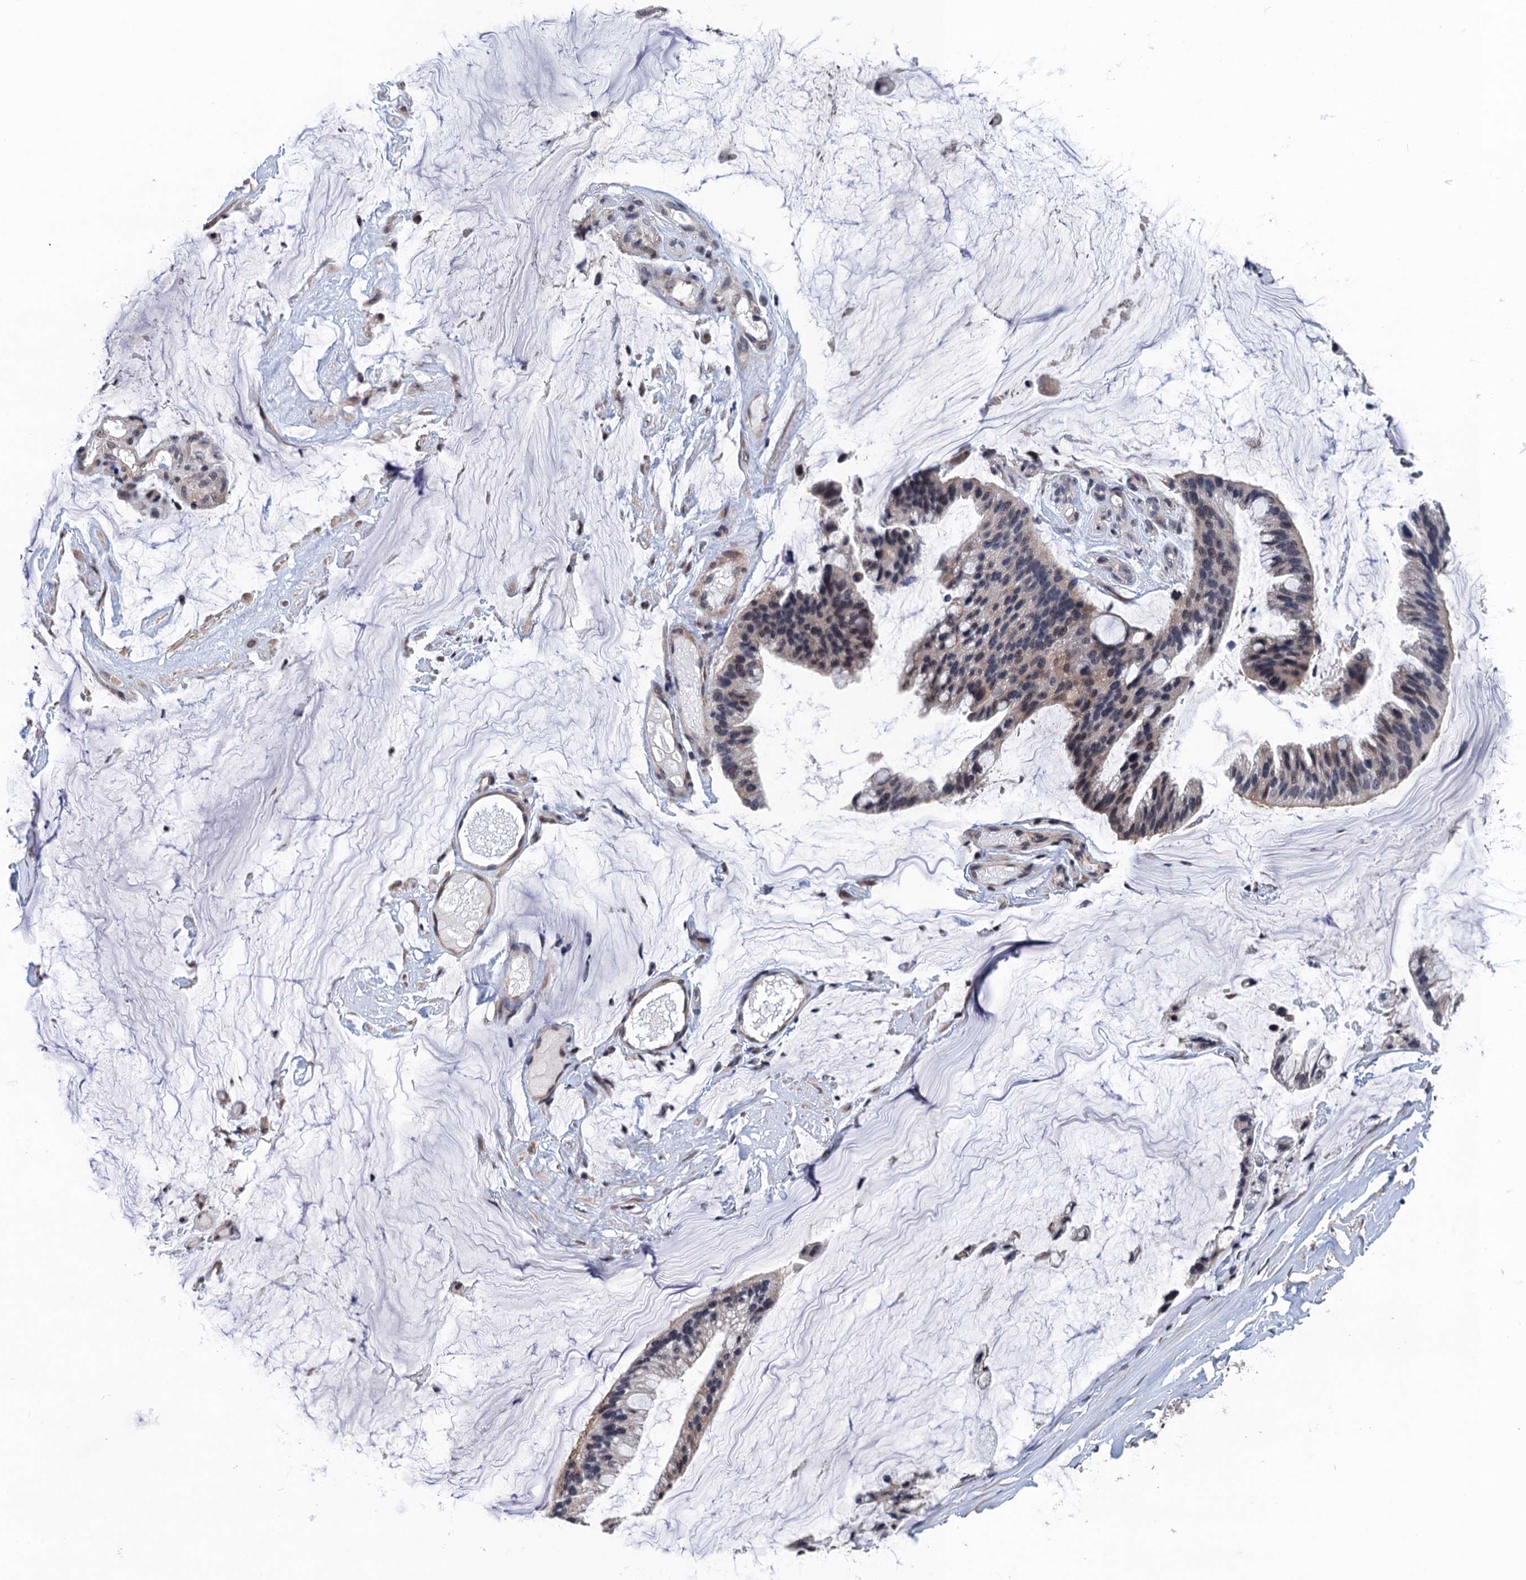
{"staining": {"intensity": "weak", "quantity": "25%-75%", "location": "cytoplasmic/membranous,nuclear"}, "tissue": "ovarian cancer", "cell_type": "Tumor cells", "image_type": "cancer", "snomed": [{"axis": "morphology", "description": "Cystadenocarcinoma, mucinous, NOS"}, {"axis": "topography", "description": "Ovary"}], "caption": "Immunohistochemical staining of mucinous cystadenocarcinoma (ovarian) exhibits low levels of weak cytoplasmic/membranous and nuclear expression in approximately 25%-75% of tumor cells.", "gene": "ART5", "patient": {"sex": "female", "age": 39}}